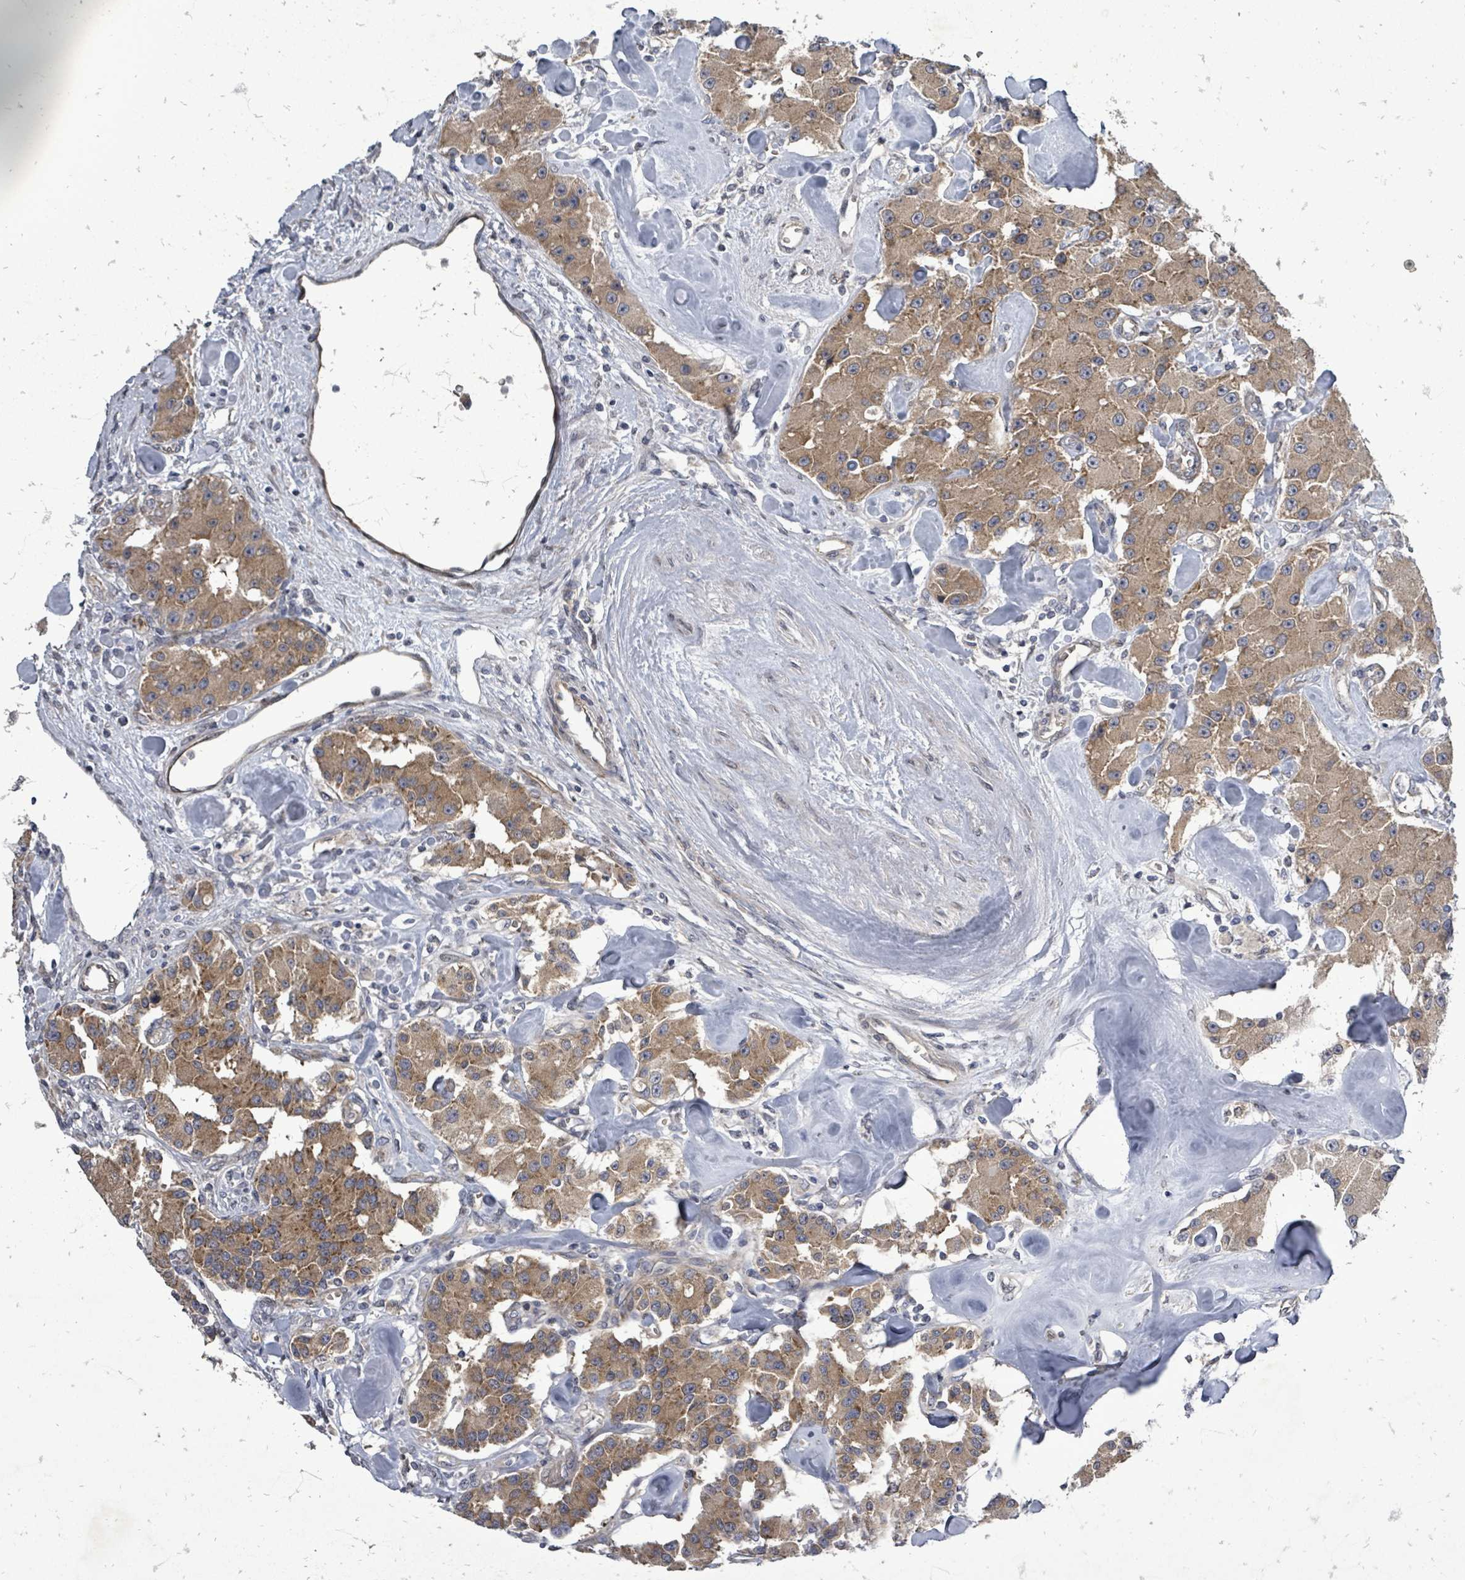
{"staining": {"intensity": "moderate", "quantity": ">75%", "location": "cytoplasmic/membranous"}, "tissue": "carcinoid", "cell_type": "Tumor cells", "image_type": "cancer", "snomed": [{"axis": "morphology", "description": "Carcinoid, malignant, NOS"}, {"axis": "topography", "description": "Pancreas"}], "caption": "High-magnification brightfield microscopy of carcinoid stained with DAB (3,3'-diaminobenzidine) (brown) and counterstained with hematoxylin (blue). tumor cells exhibit moderate cytoplasmic/membranous expression is appreciated in approximately>75% of cells.", "gene": "RALGAPB", "patient": {"sex": "male", "age": 41}}